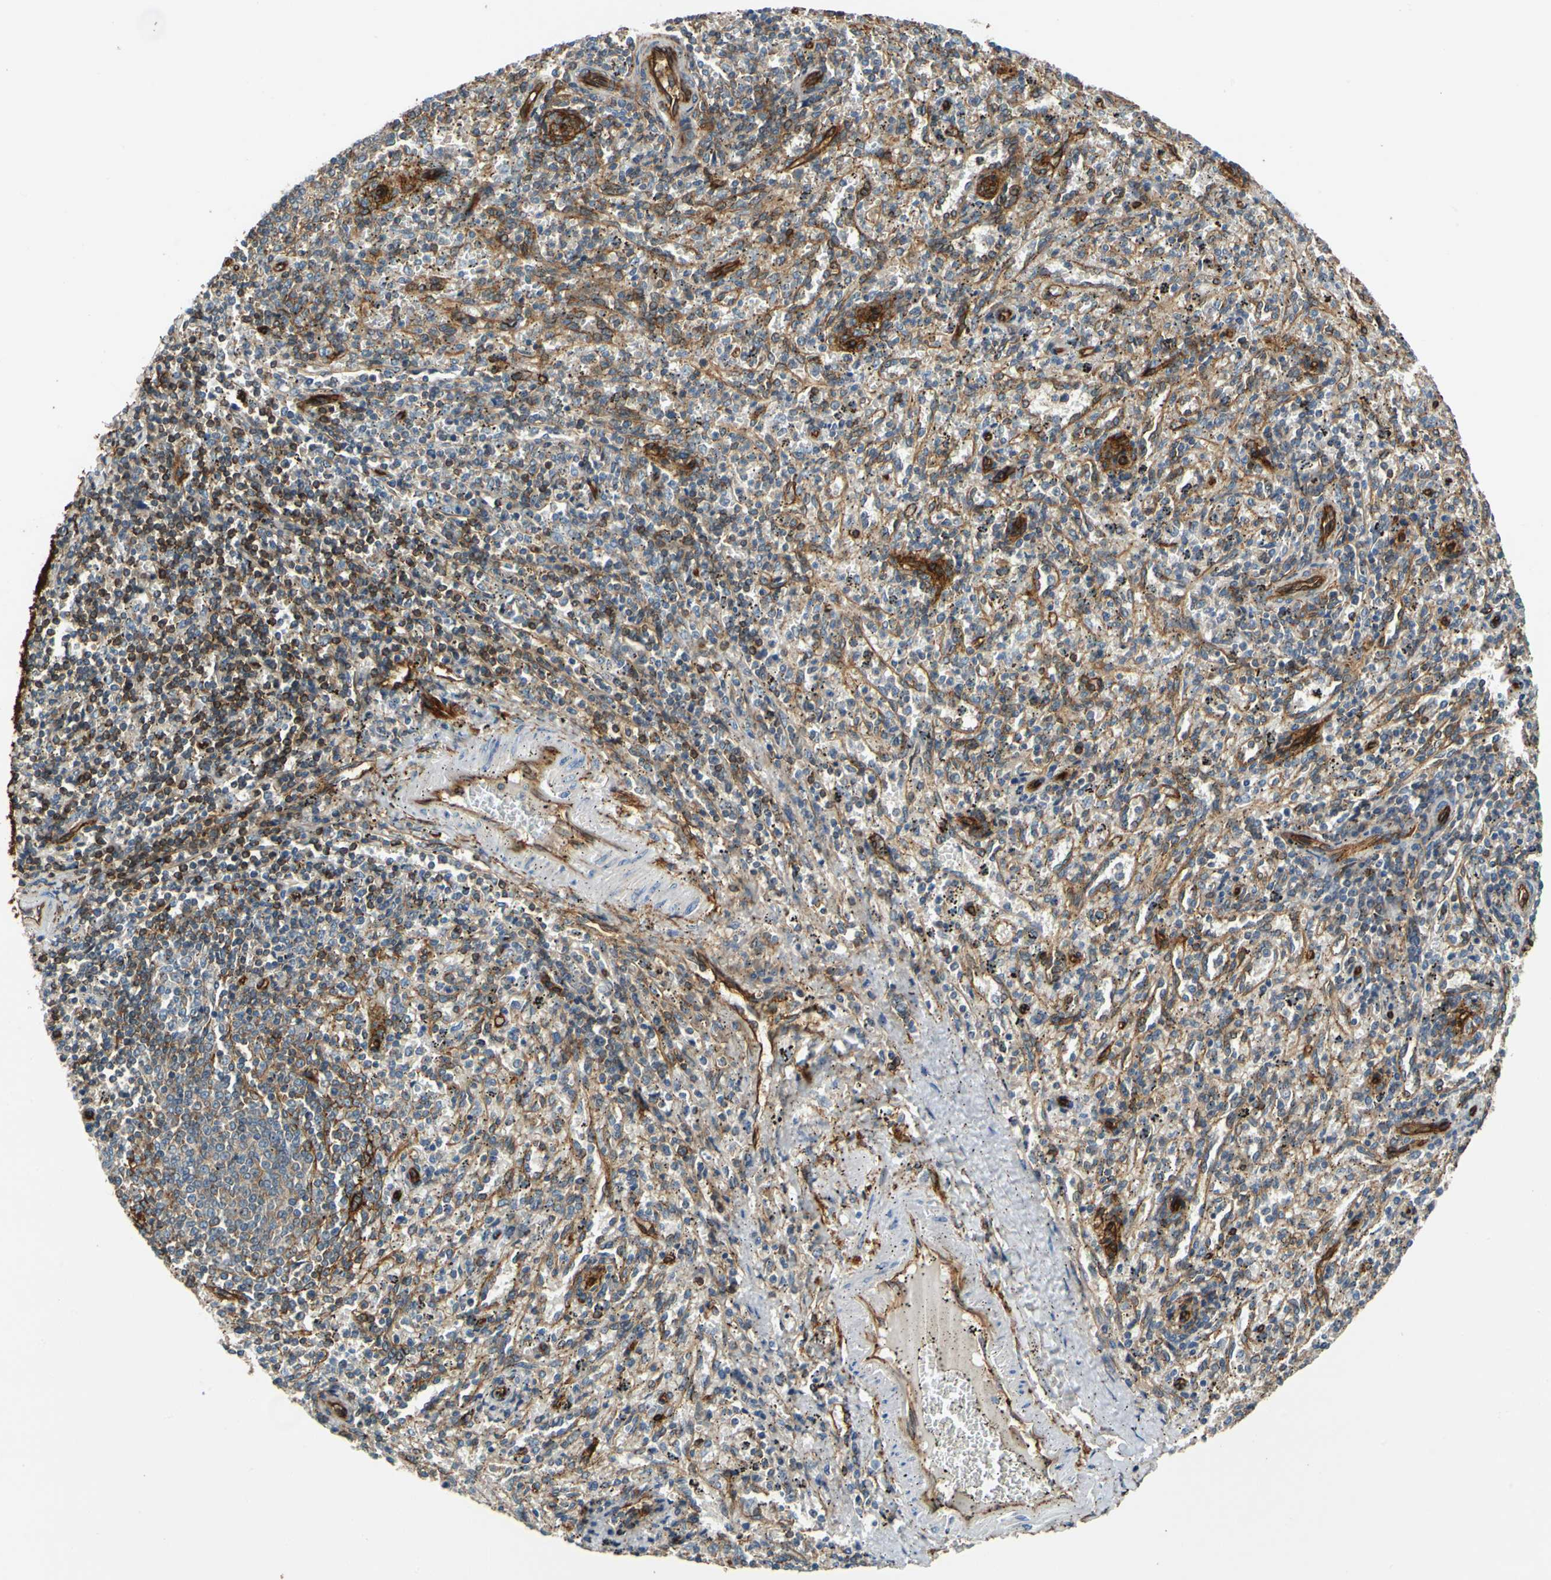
{"staining": {"intensity": "moderate", "quantity": "25%-75%", "location": "cytoplasmic/membranous"}, "tissue": "spleen", "cell_type": "Cells in red pulp", "image_type": "normal", "snomed": [{"axis": "morphology", "description": "Normal tissue, NOS"}, {"axis": "topography", "description": "Spleen"}], "caption": "Protein analysis of normal spleen demonstrates moderate cytoplasmic/membranous expression in about 25%-75% of cells in red pulp. (IHC, brightfield microscopy, high magnification).", "gene": "SPTAN1", "patient": {"sex": "female", "age": 10}}